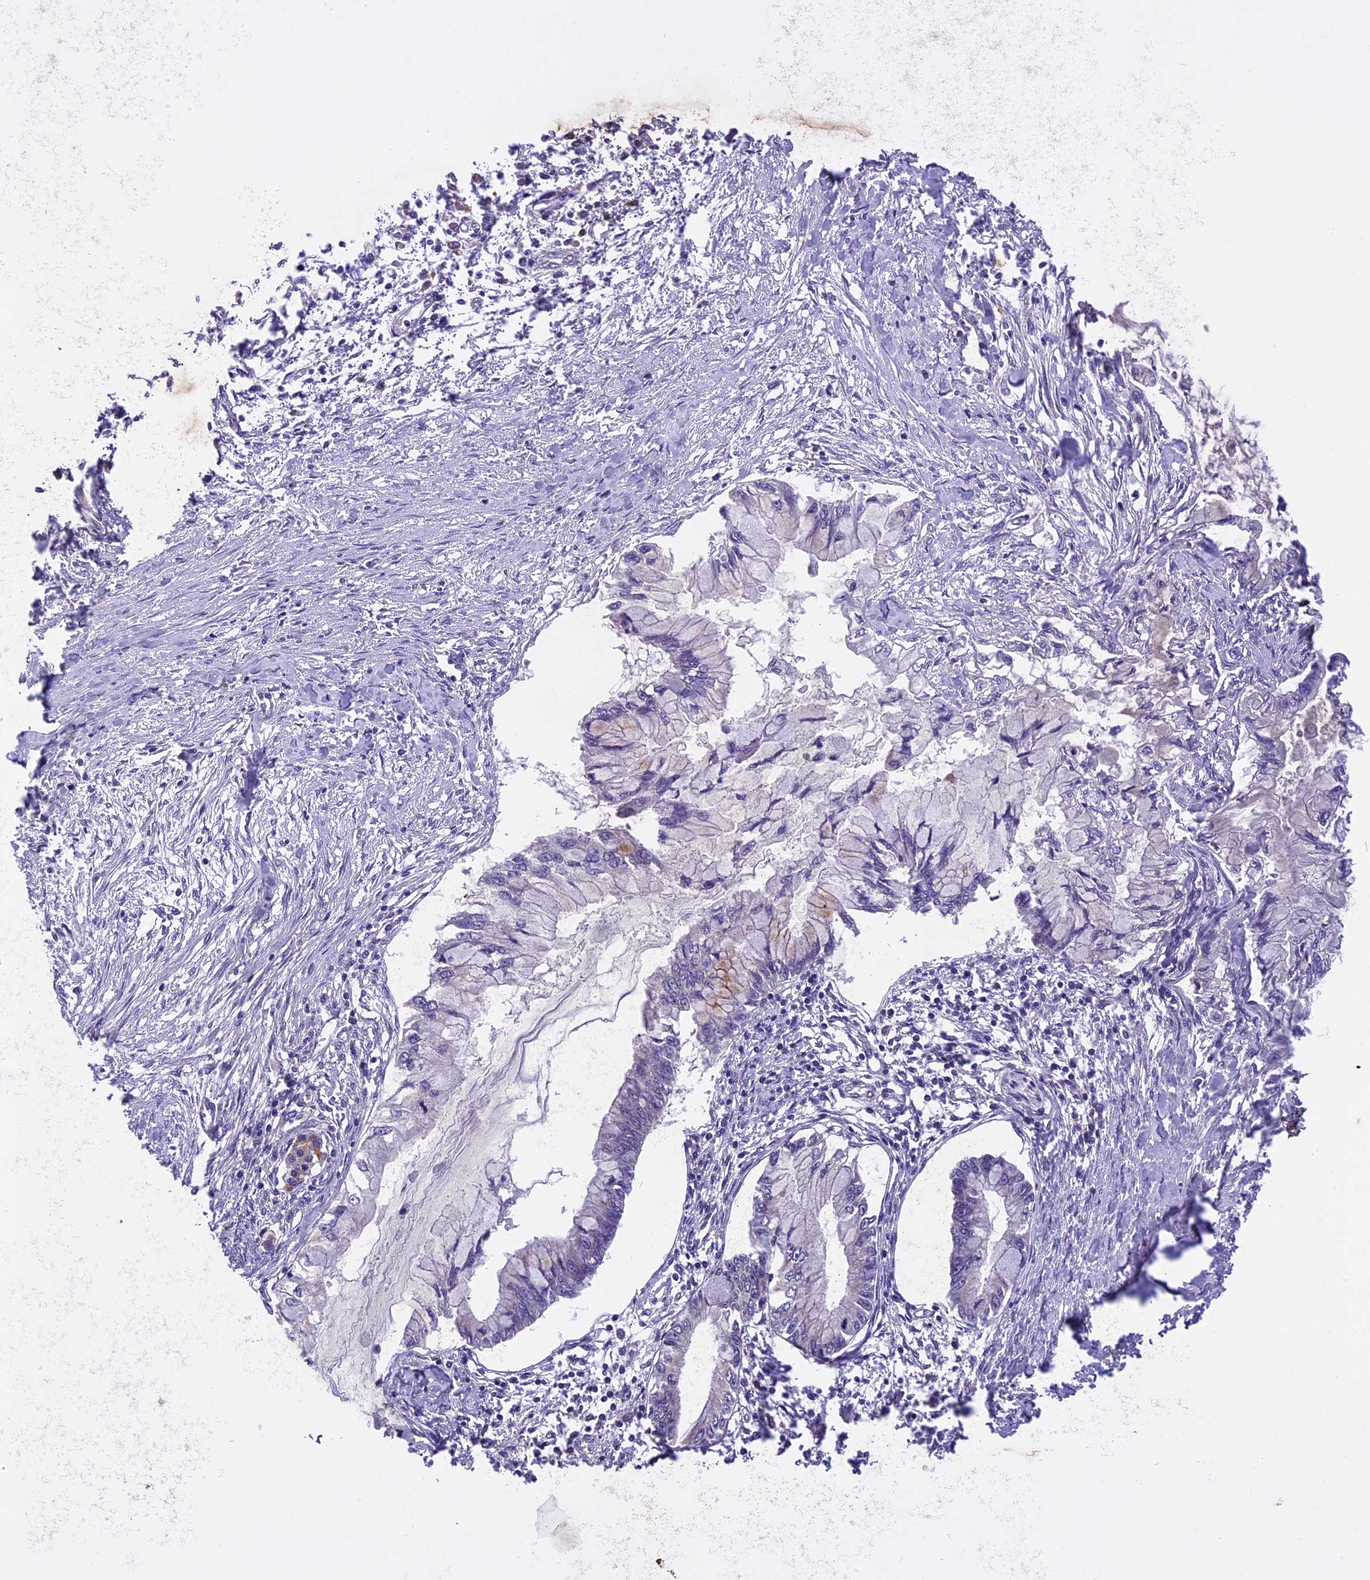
{"staining": {"intensity": "weak", "quantity": "<25%", "location": "cytoplasmic/membranous"}, "tissue": "pancreatic cancer", "cell_type": "Tumor cells", "image_type": "cancer", "snomed": [{"axis": "morphology", "description": "Adenocarcinoma, NOS"}, {"axis": "topography", "description": "Pancreas"}], "caption": "Pancreatic cancer (adenocarcinoma) was stained to show a protein in brown. There is no significant expression in tumor cells. (DAB (3,3'-diaminobenzidine) immunohistochemistry (IHC) visualized using brightfield microscopy, high magnification).", "gene": "DCTN5", "patient": {"sex": "male", "age": 48}}